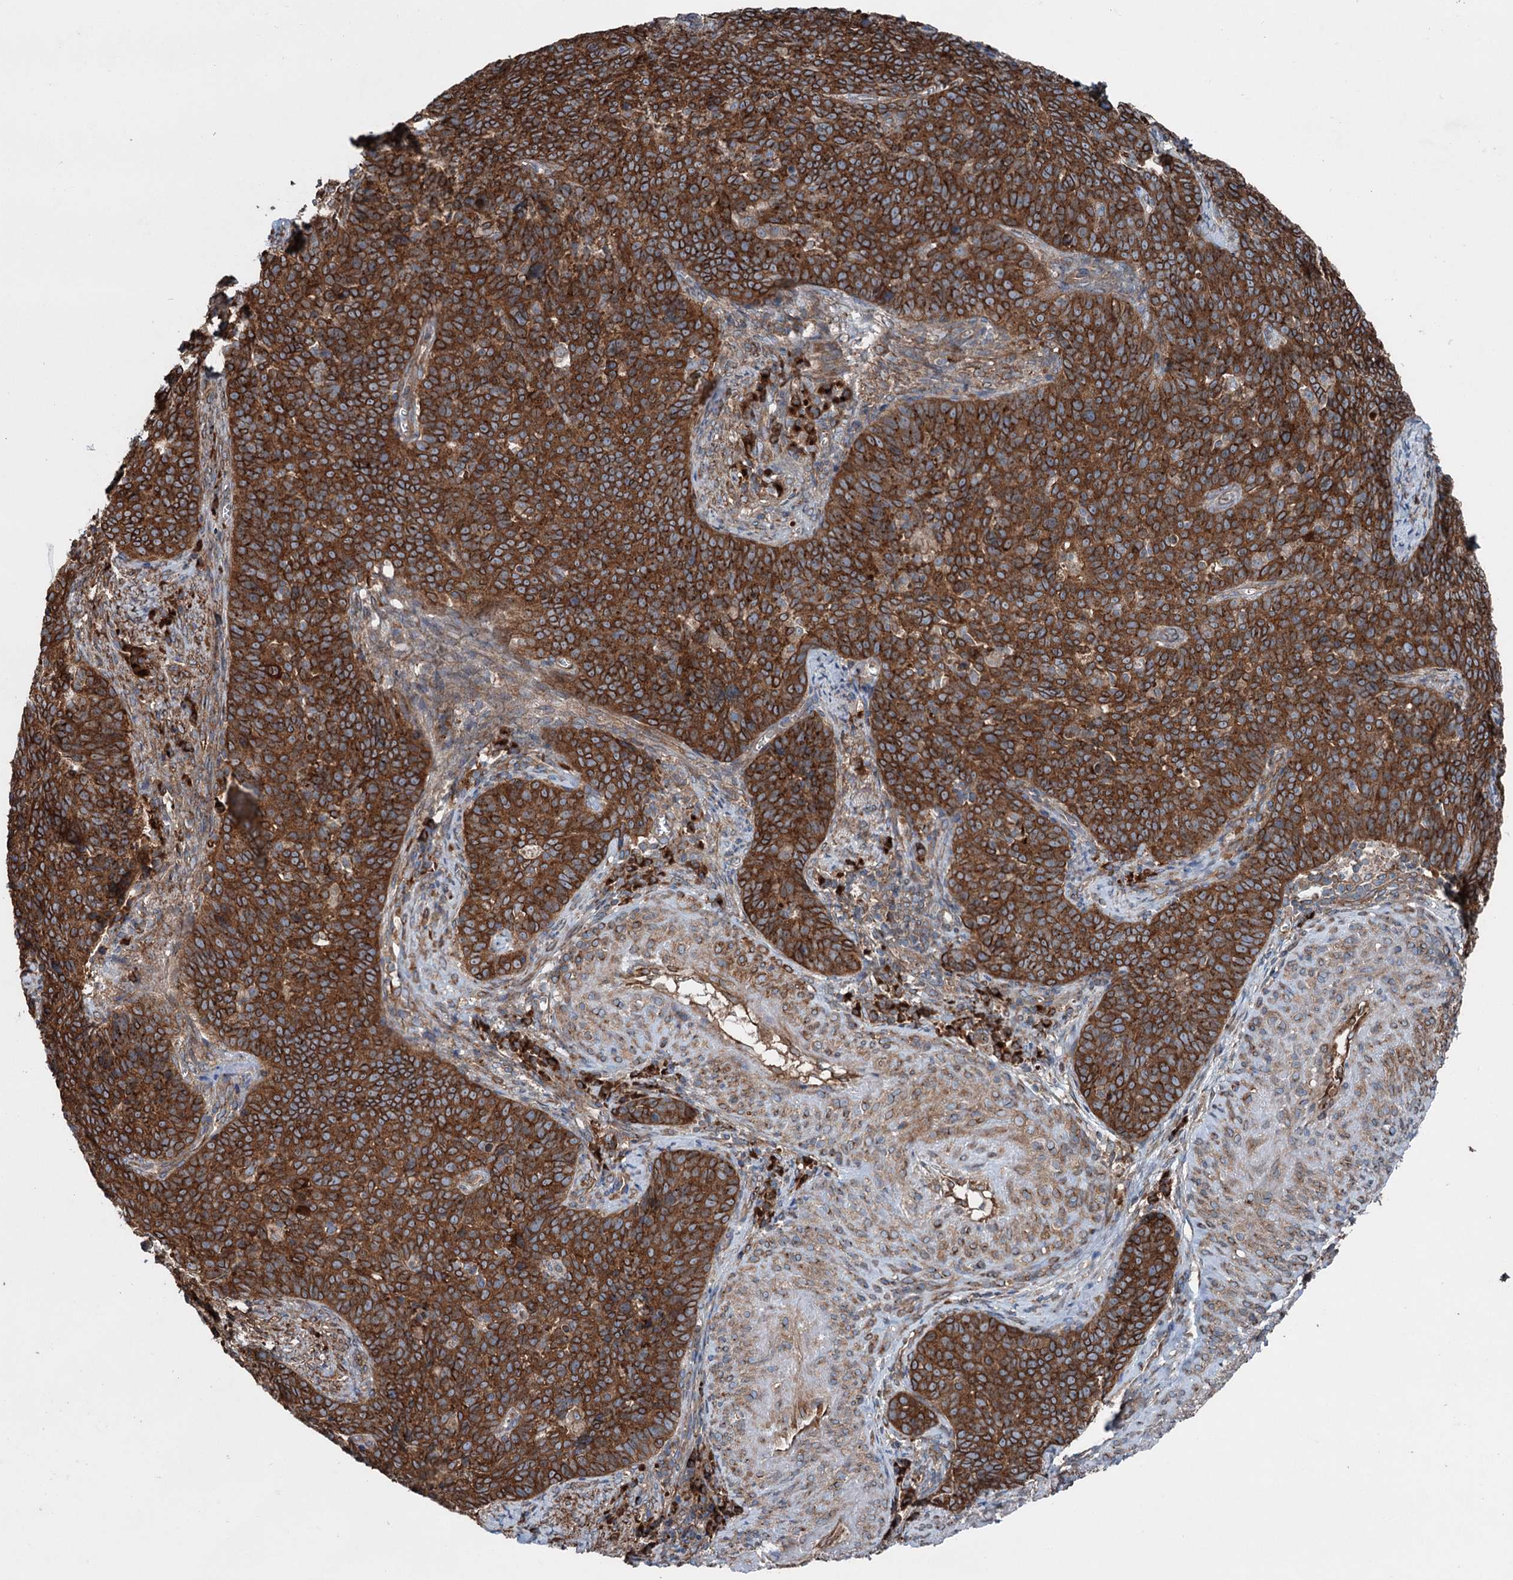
{"staining": {"intensity": "strong", "quantity": ">75%", "location": "cytoplasmic/membranous"}, "tissue": "cervical cancer", "cell_type": "Tumor cells", "image_type": "cancer", "snomed": [{"axis": "morphology", "description": "Squamous cell carcinoma, NOS"}, {"axis": "topography", "description": "Cervix"}], "caption": "The image reveals immunohistochemical staining of cervical squamous cell carcinoma. There is strong cytoplasmic/membranous positivity is appreciated in approximately >75% of tumor cells.", "gene": "CALCOCO1", "patient": {"sex": "female", "age": 39}}